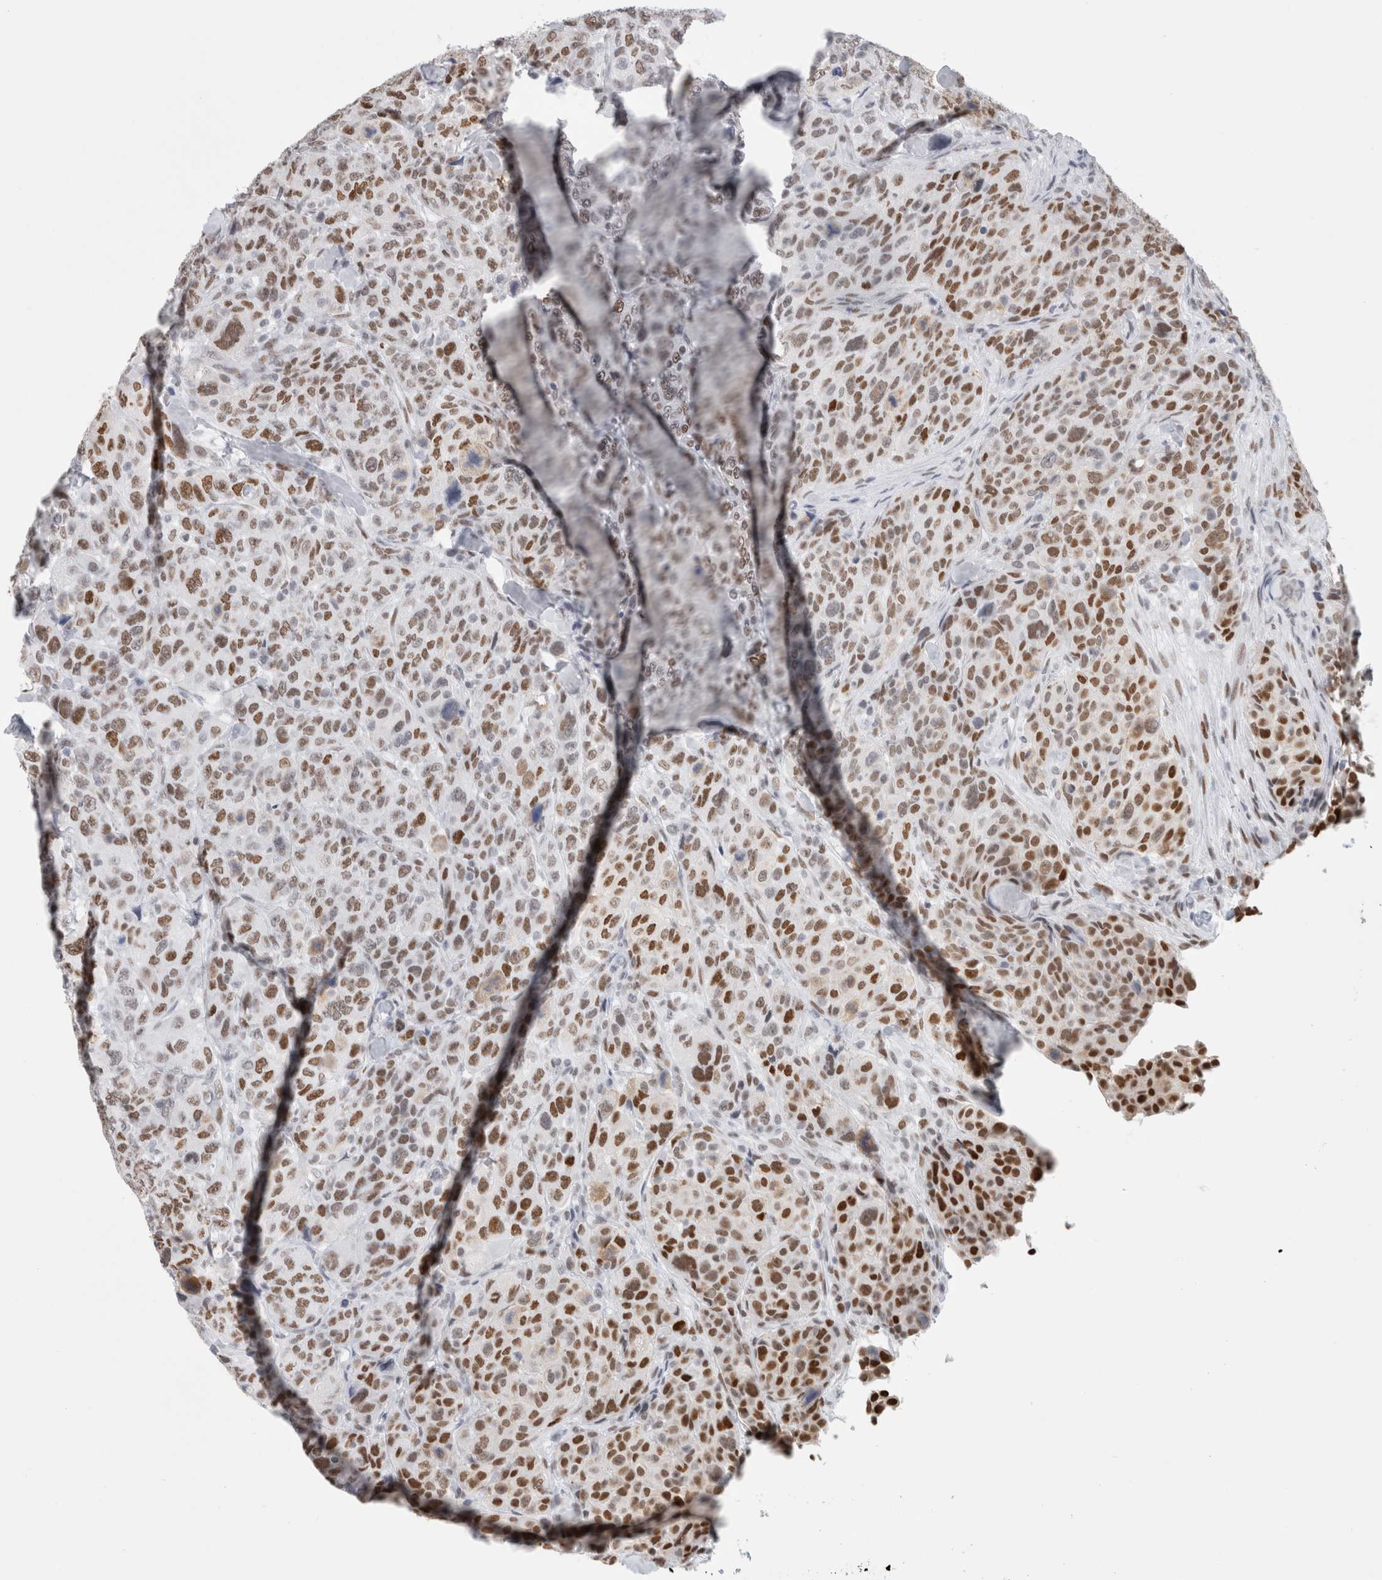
{"staining": {"intensity": "moderate", "quantity": ">75%", "location": "nuclear"}, "tissue": "breast cancer", "cell_type": "Tumor cells", "image_type": "cancer", "snomed": [{"axis": "morphology", "description": "Duct carcinoma"}, {"axis": "topography", "description": "Breast"}], "caption": "IHC of breast cancer (invasive ductal carcinoma) demonstrates medium levels of moderate nuclear staining in about >75% of tumor cells.", "gene": "SMARCC1", "patient": {"sex": "female", "age": 37}}